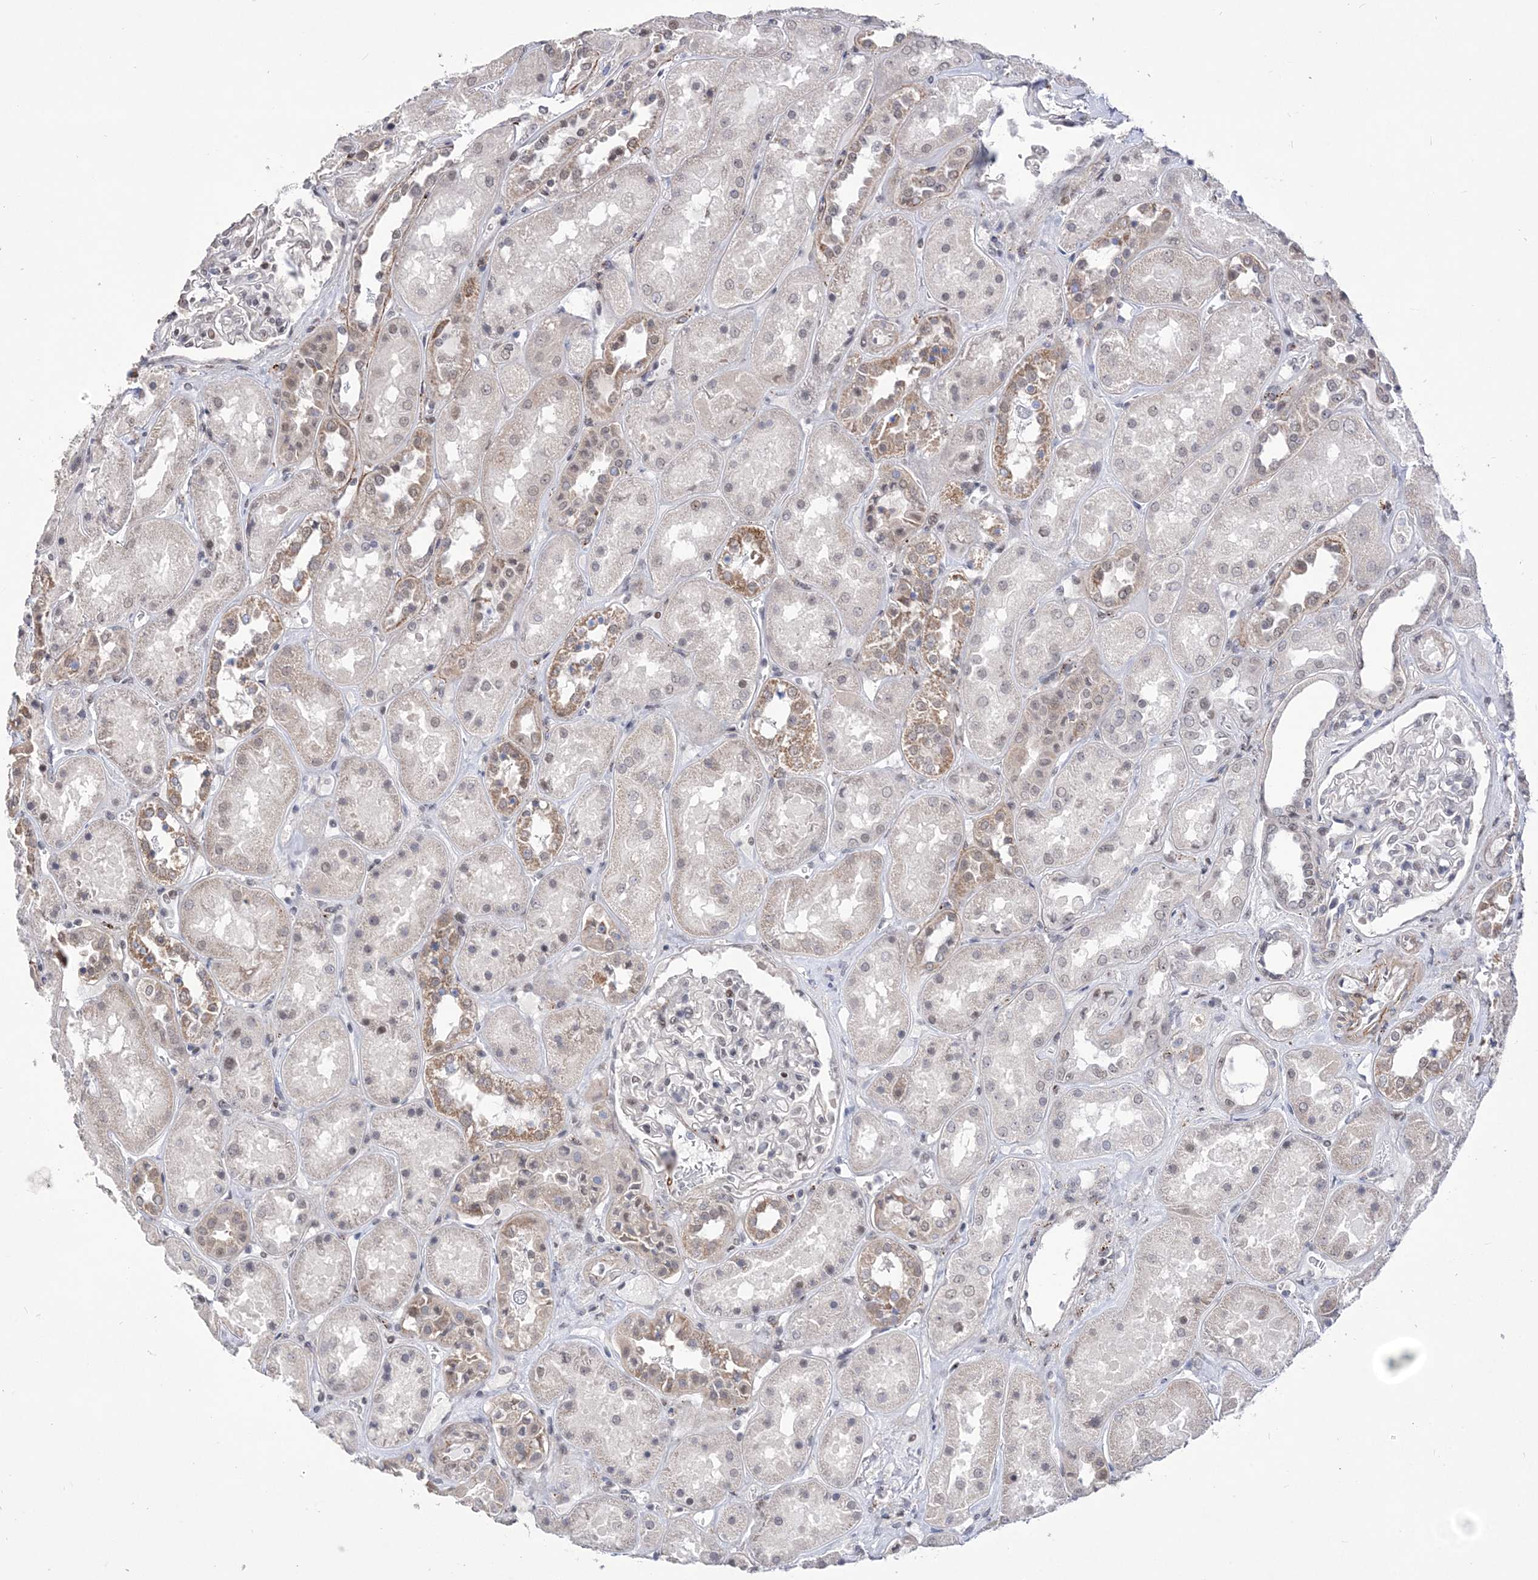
{"staining": {"intensity": "negative", "quantity": "none", "location": "none"}, "tissue": "kidney", "cell_type": "Cells in glomeruli", "image_type": "normal", "snomed": [{"axis": "morphology", "description": "Normal tissue, NOS"}, {"axis": "topography", "description": "Kidney"}], "caption": "Immunohistochemistry (IHC) histopathology image of unremarkable kidney: human kidney stained with DAB (3,3'-diaminobenzidine) exhibits no significant protein staining in cells in glomeruli. (IHC, brightfield microscopy, high magnification).", "gene": "BOD1L1", "patient": {"sex": "male", "age": 70}}